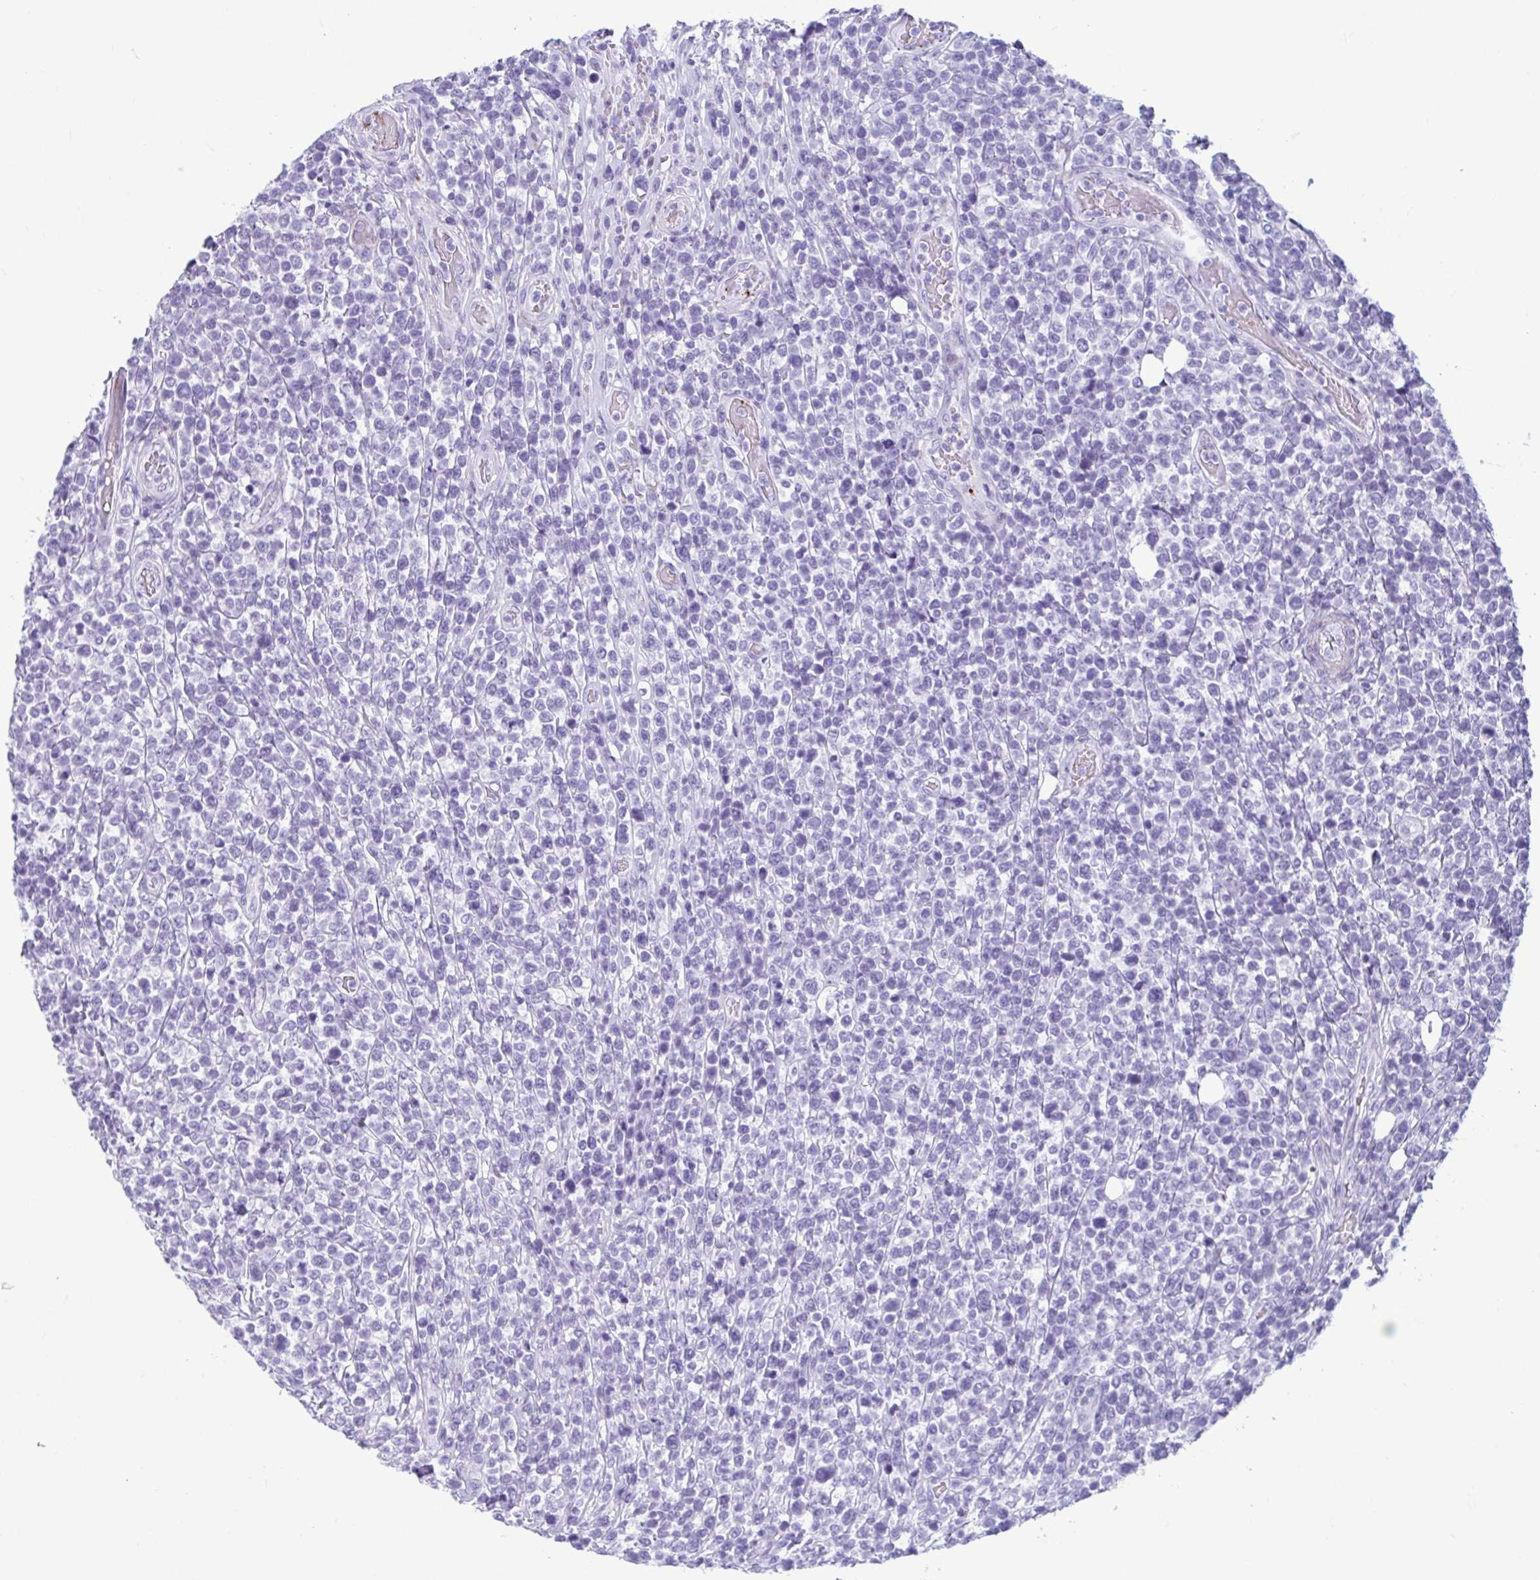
{"staining": {"intensity": "negative", "quantity": "none", "location": "none"}, "tissue": "lymphoma", "cell_type": "Tumor cells", "image_type": "cancer", "snomed": [{"axis": "morphology", "description": "Malignant lymphoma, non-Hodgkin's type, High grade"}, {"axis": "topography", "description": "Soft tissue"}], "caption": "High power microscopy histopathology image of an immunohistochemistry photomicrograph of malignant lymphoma, non-Hodgkin's type (high-grade), revealing no significant staining in tumor cells. Brightfield microscopy of IHC stained with DAB (brown) and hematoxylin (blue), captured at high magnification.", "gene": "TCEAL3", "patient": {"sex": "female", "age": 56}}